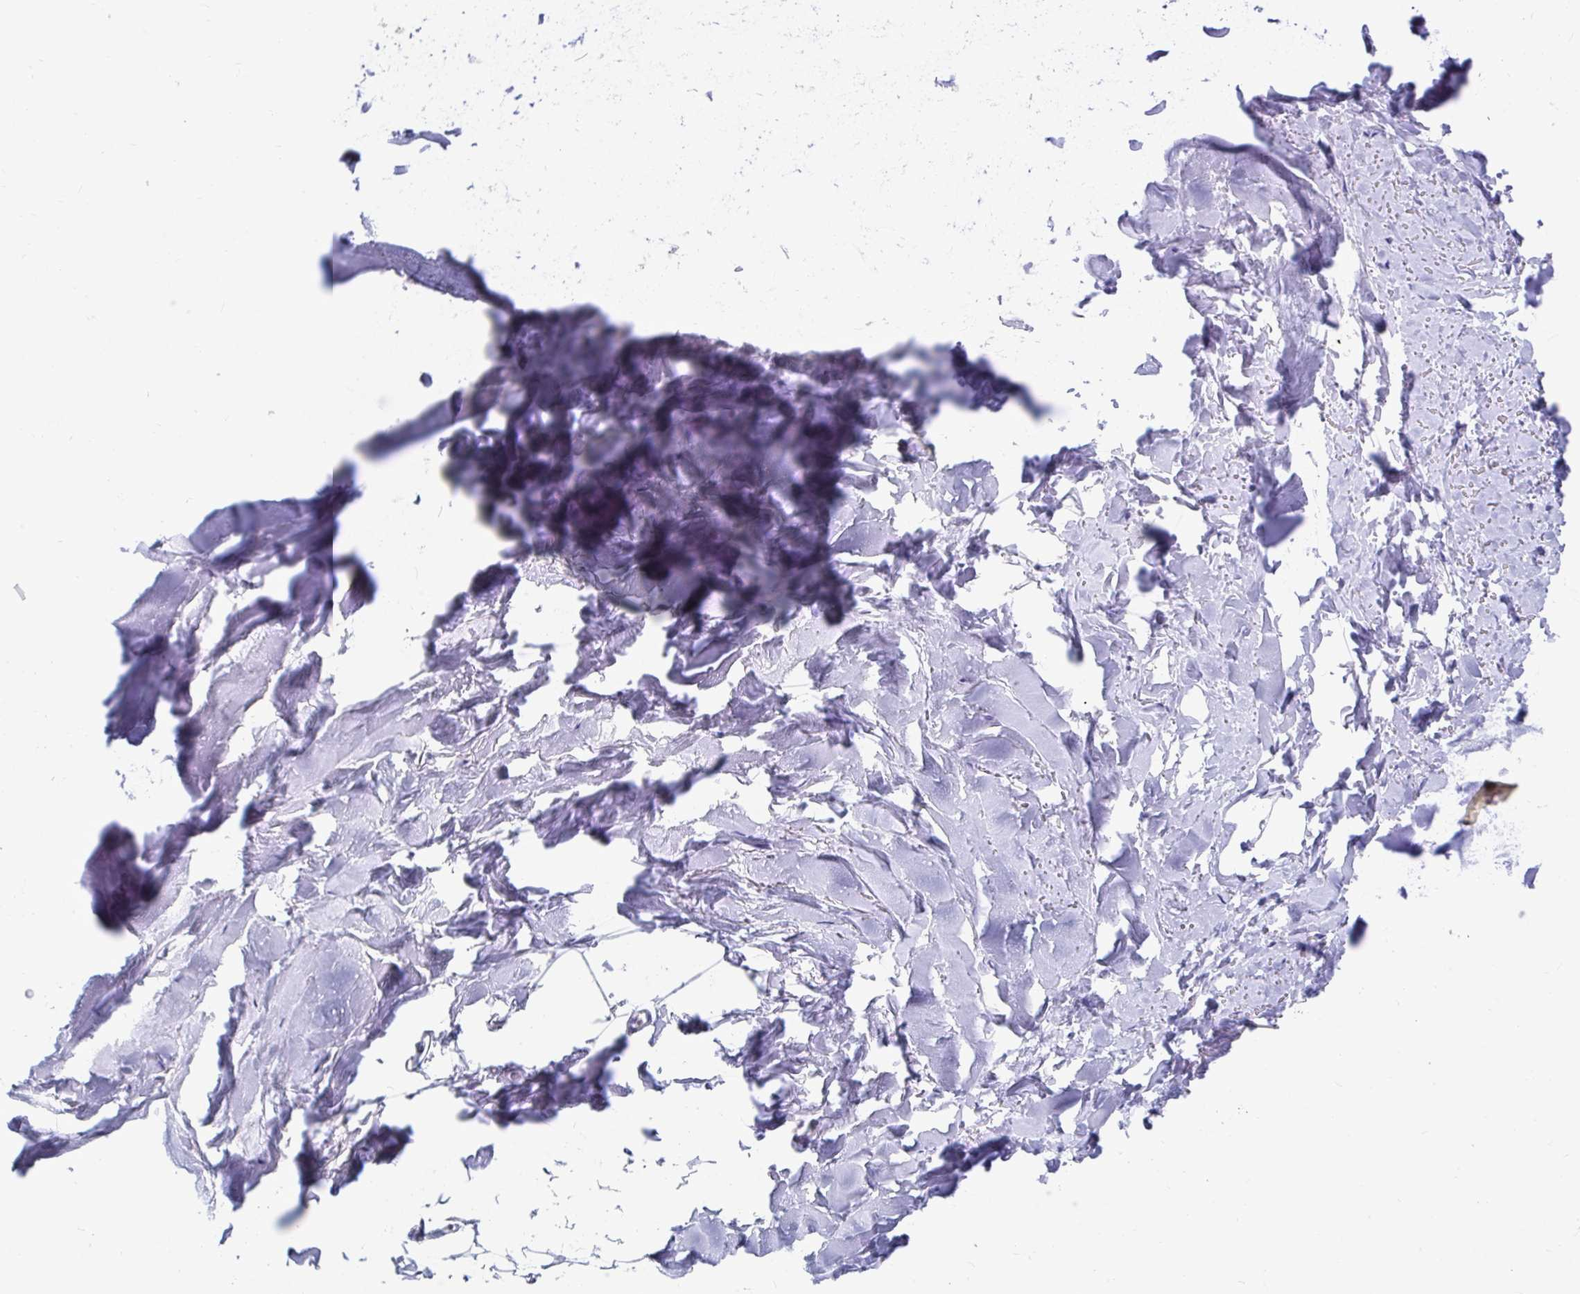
{"staining": {"intensity": "negative", "quantity": "none", "location": "none"}, "tissue": "adipose tissue", "cell_type": "Adipocytes", "image_type": "normal", "snomed": [{"axis": "morphology", "description": "Normal tissue, NOS"}, {"axis": "topography", "description": "Cartilage tissue"}, {"axis": "topography", "description": "Bronchus"}], "caption": "This histopathology image is of normal adipose tissue stained with immunohistochemistry (IHC) to label a protein in brown with the nuclei are counter-stained blue. There is no expression in adipocytes.", "gene": "C19orf81", "patient": {"sex": "female", "age": 79}}